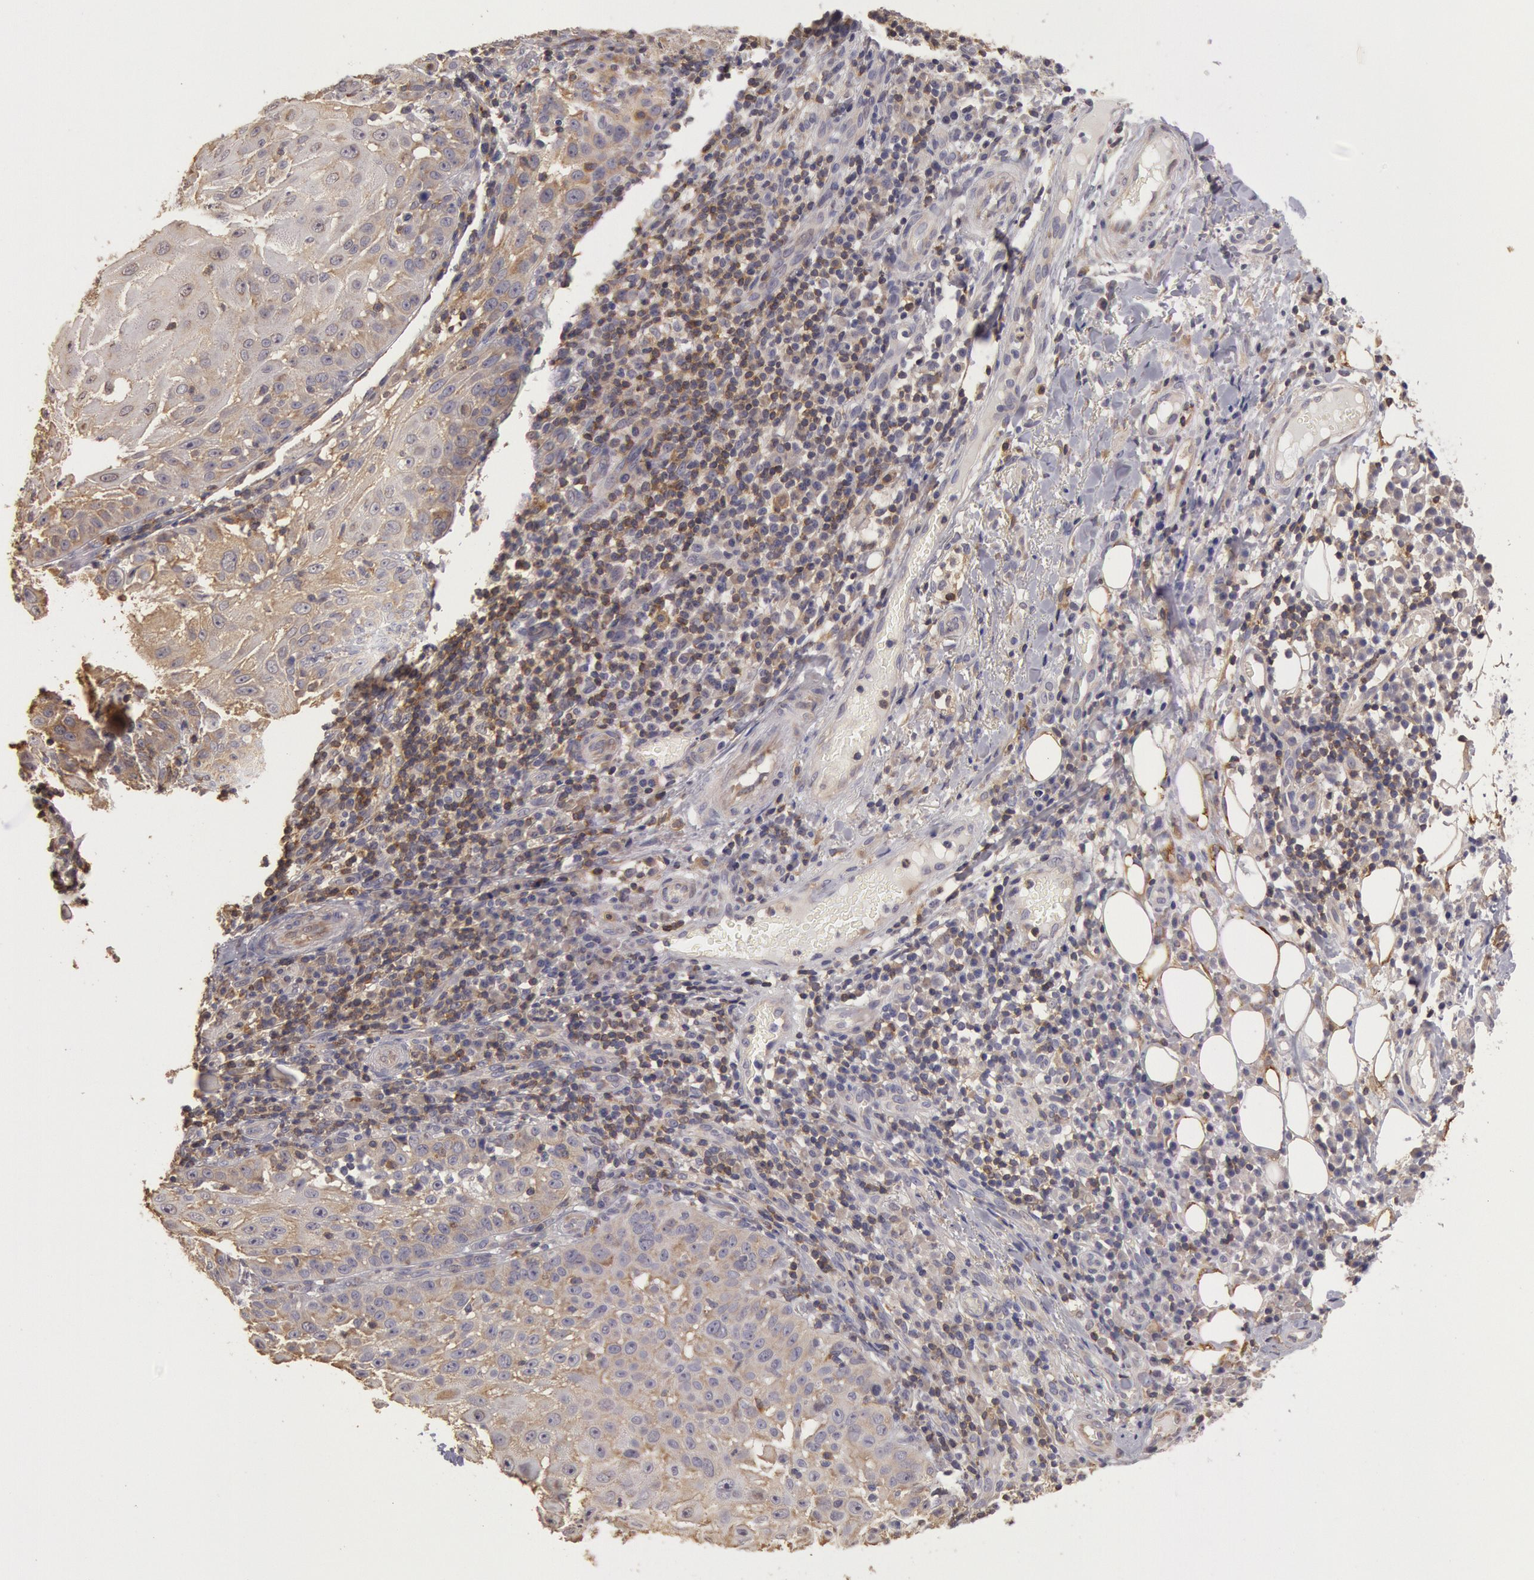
{"staining": {"intensity": "weak", "quantity": ">75%", "location": "cytoplasmic/membranous"}, "tissue": "skin cancer", "cell_type": "Tumor cells", "image_type": "cancer", "snomed": [{"axis": "morphology", "description": "Squamous cell carcinoma, NOS"}, {"axis": "topography", "description": "Skin"}], "caption": "Brown immunohistochemical staining in skin squamous cell carcinoma shows weak cytoplasmic/membranous expression in about >75% of tumor cells. (brown staining indicates protein expression, while blue staining denotes nuclei).", "gene": "NMT2", "patient": {"sex": "female", "age": 89}}